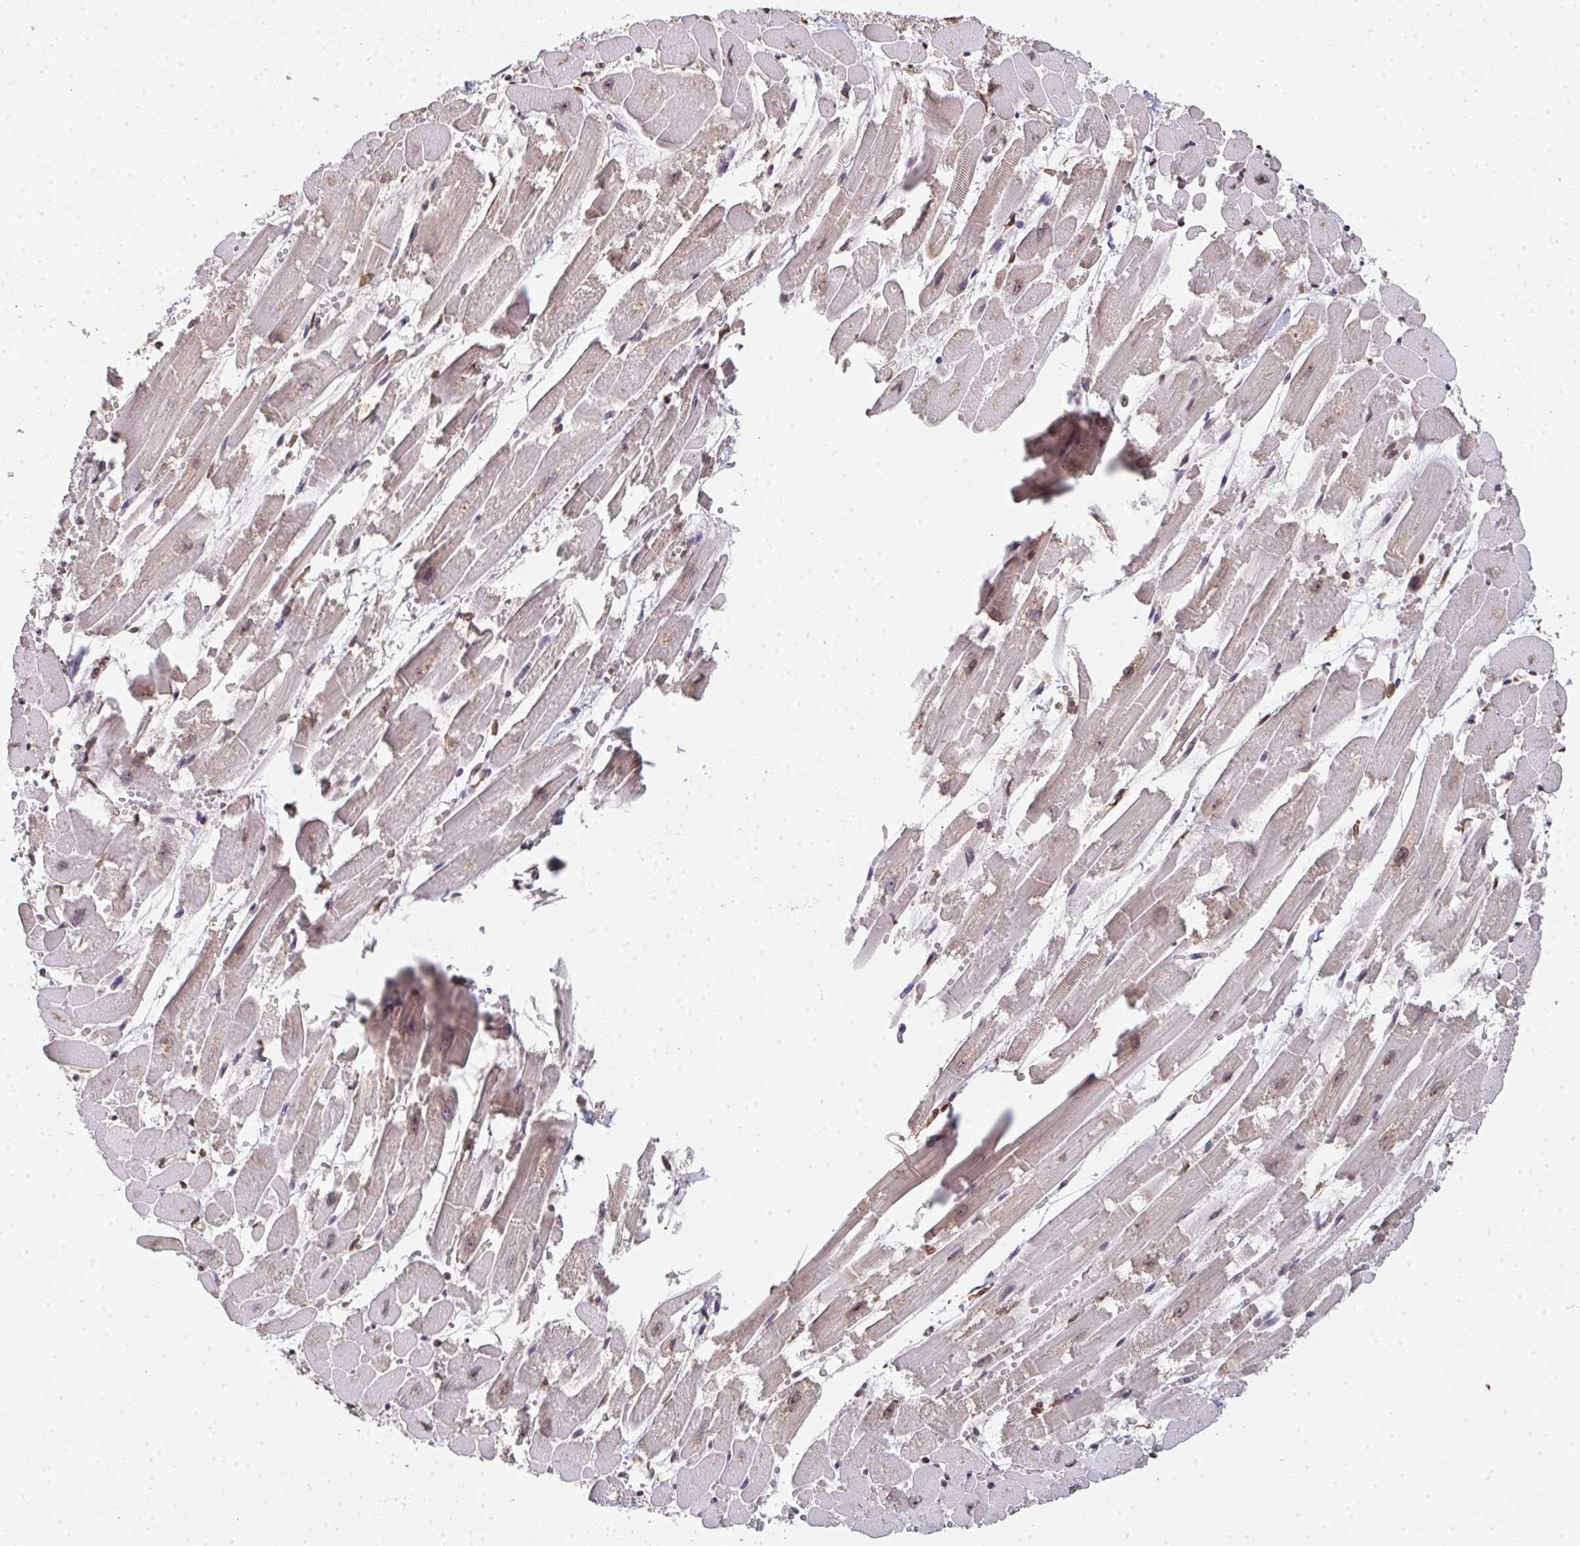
{"staining": {"intensity": "moderate", "quantity": ">75%", "location": "nuclear"}, "tissue": "heart muscle", "cell_type": "Cardiomyocytes", "image_type": "normal", "snomed": [{"axis": "morphology", "description": "Normal tissue, NOS"}, {"axis": "topography", "description": "Heart"}], "caption": "The immunohistochemical stain highlights moderate nuclear positivity in cardiomyocytes of unremarkable heart muscle. Using DAB (3,3'-diaminobenzidine) (brown) and hematoxylin (blue) stains, captured at high magnification using brightfield microscopy.", "gene": "DKC1", "patient": {"sex": "female", "age": 52}}